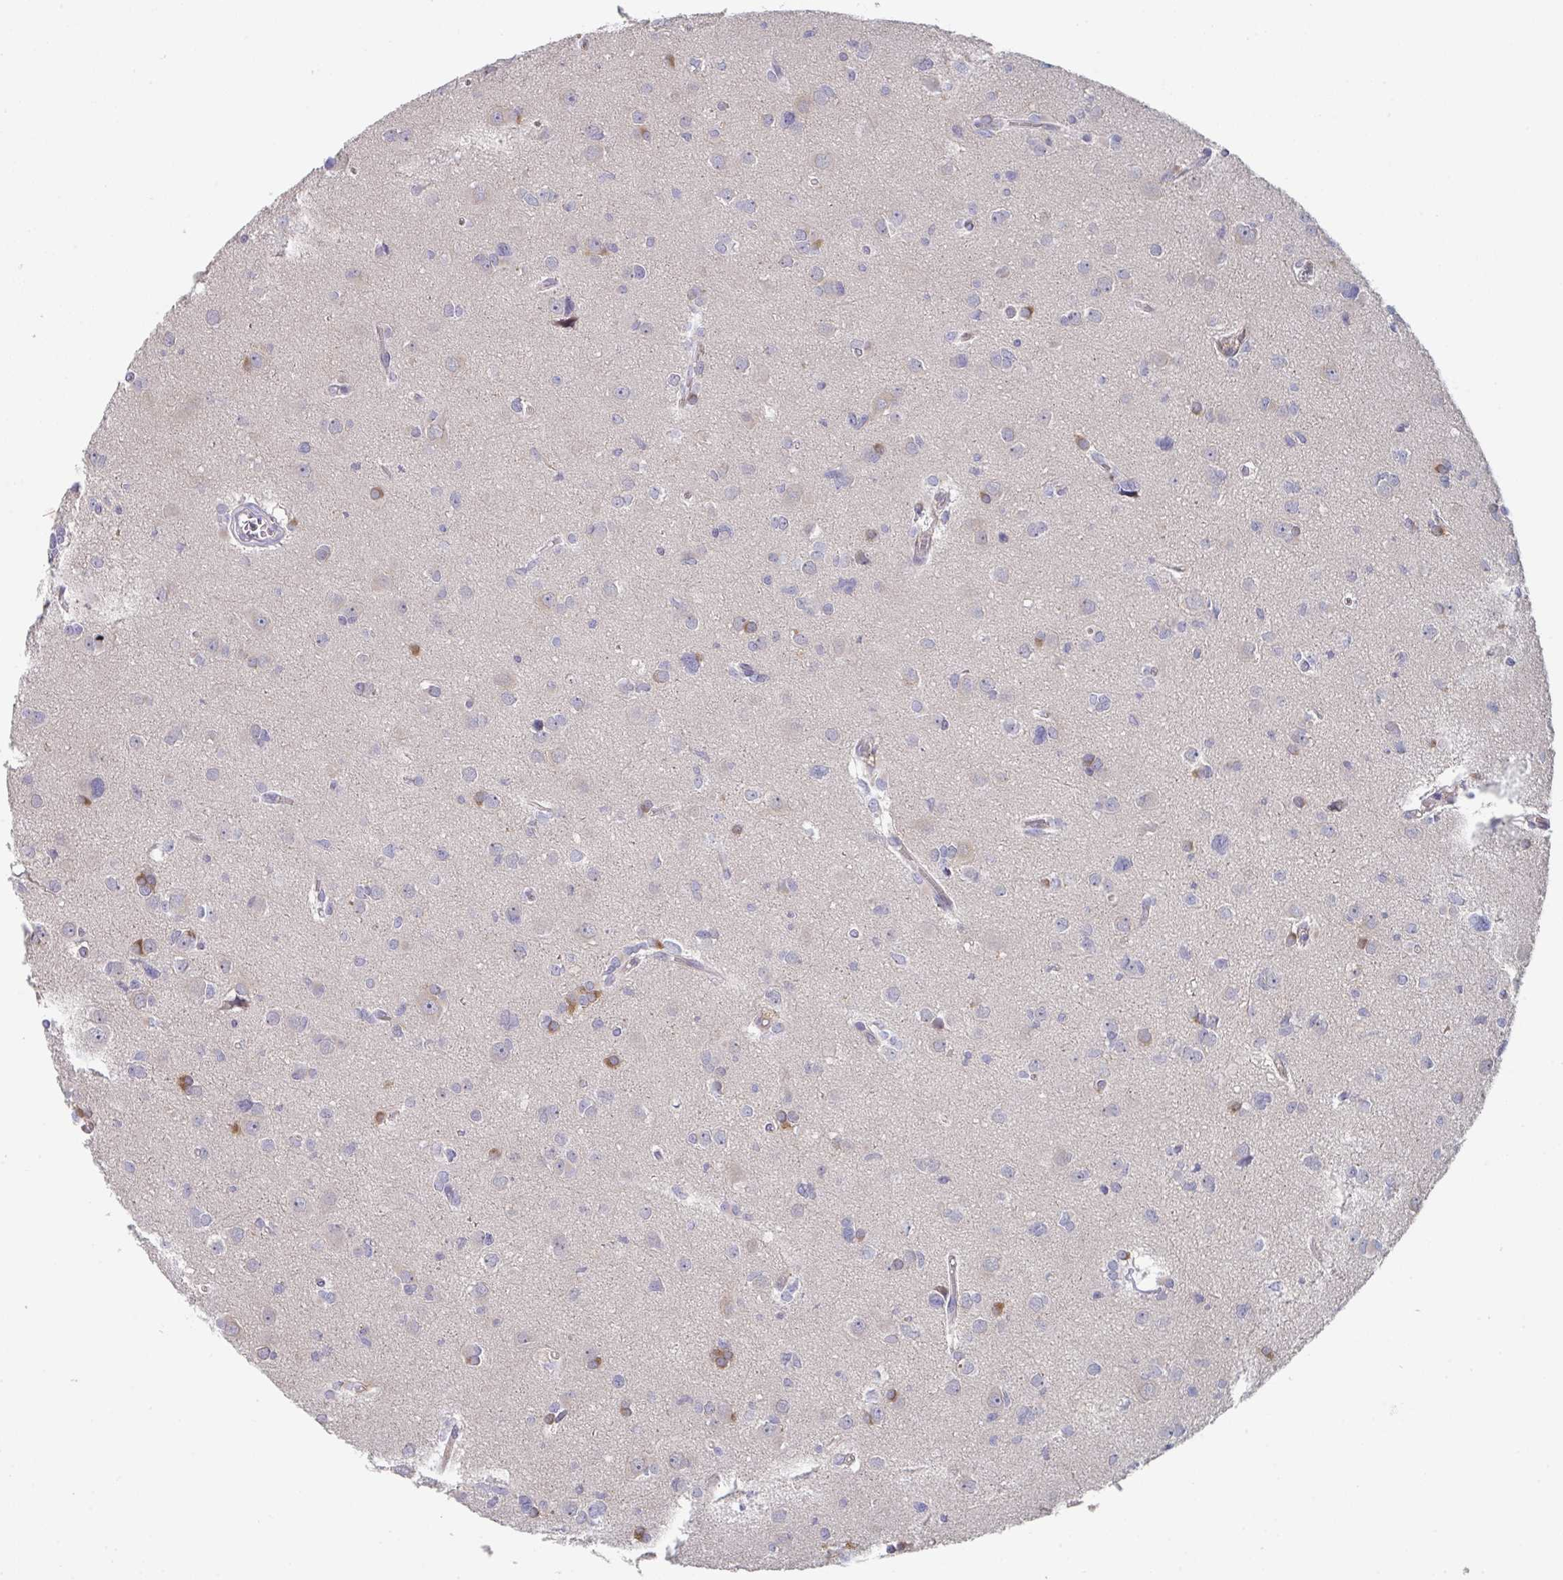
{"staining": {"intensity": "negative", "quantity": "none", "location": "none"}, "tissue": "glioma", "cell_type": "Tumor cells", "image_type": "cancer", "snomed": [{"axis": "morphology", "description": "Glioma, malignant, High grade"}, {"axis": "topography", "description": "Brain"}], "caption": "Glioma was stained to show a protein in brown. There is no significant staining in tumor cells.", "gene": "PTPRD", "patient": {"sex": "male", "age": 23}}